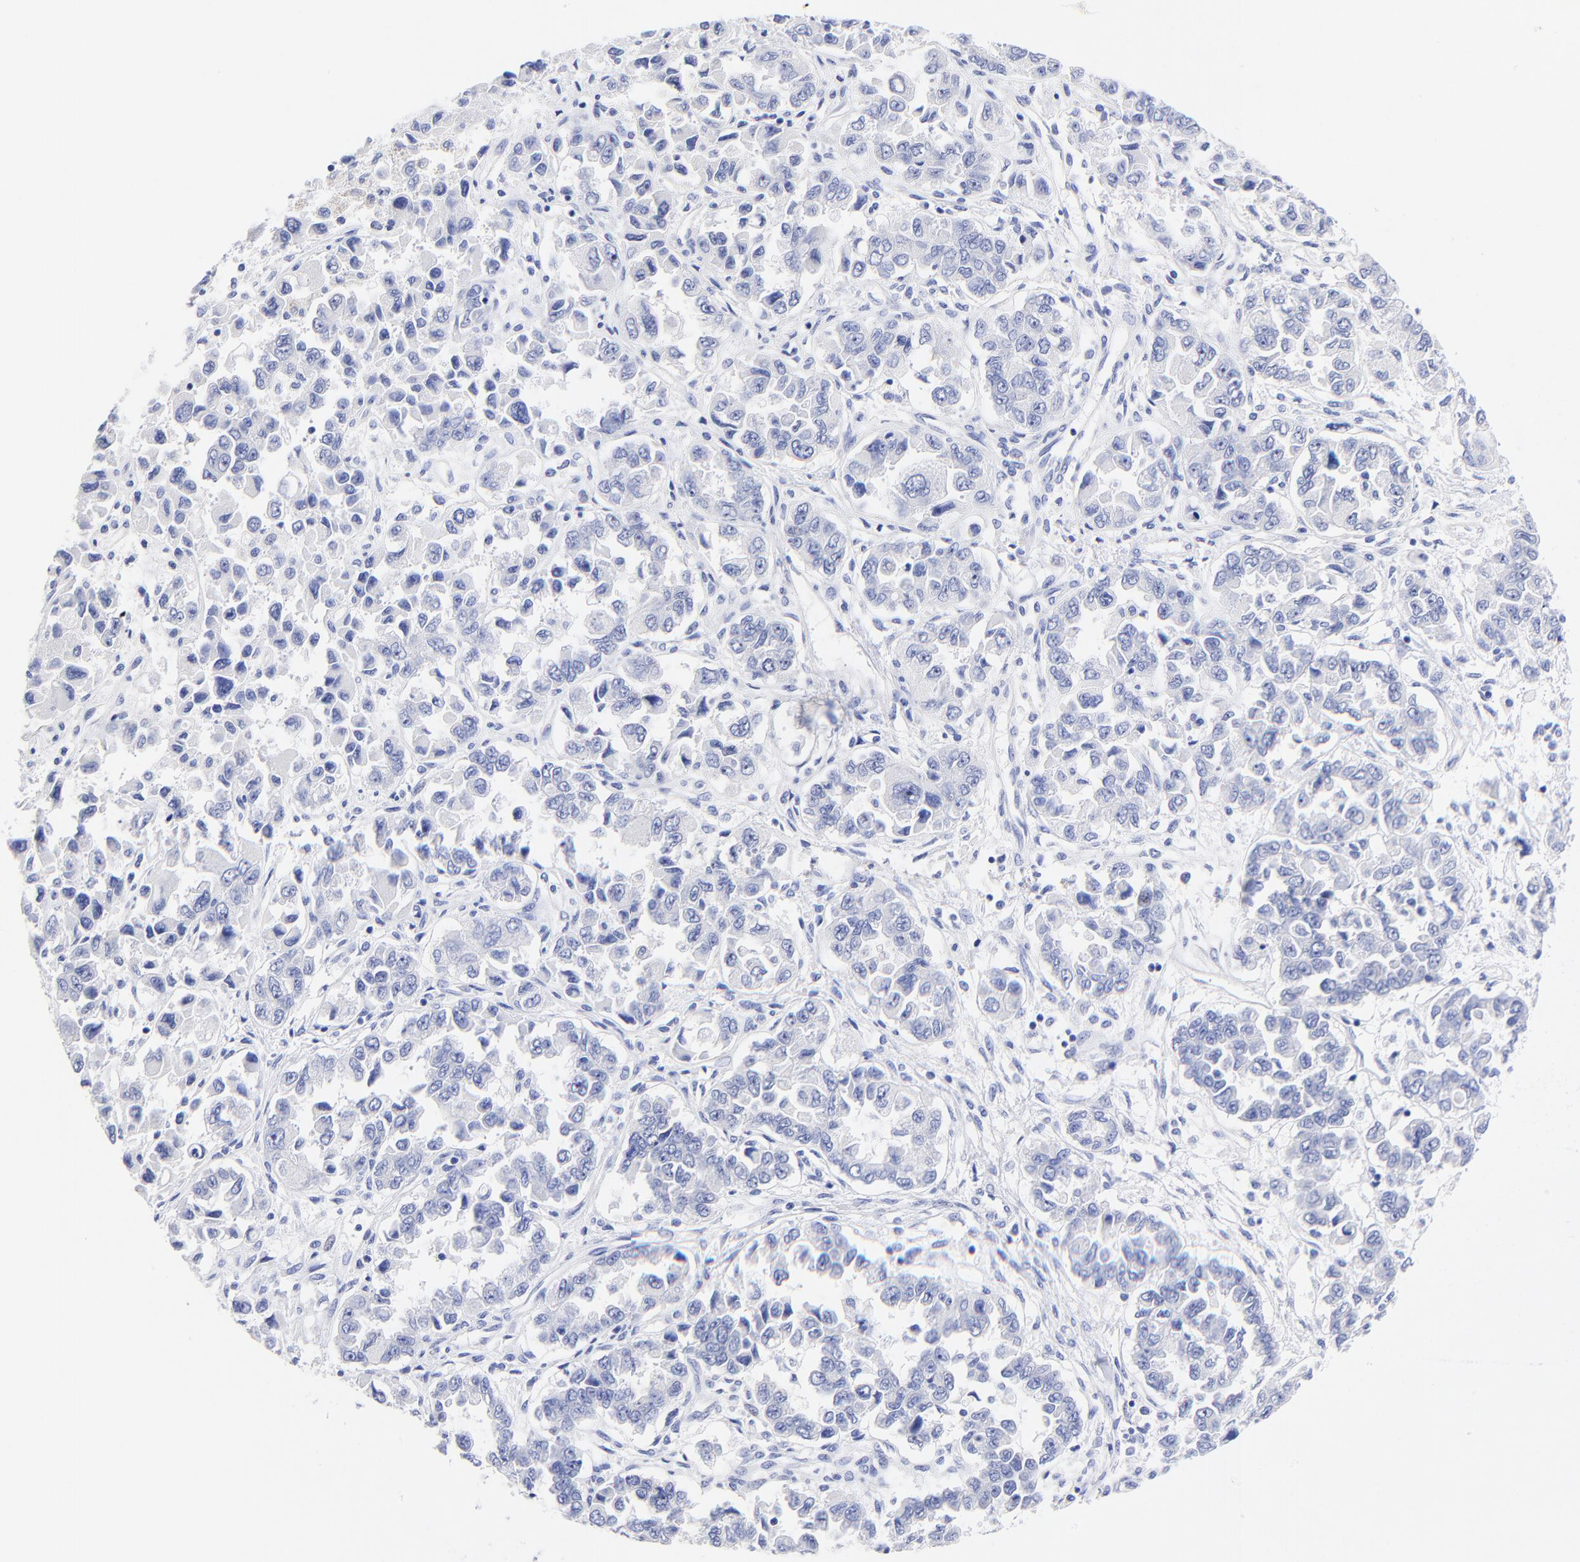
{"staining": {"intensity": "negative", "quantity": "none", "location": "none"}, "tissue": "ovarian cancer", "cell_type": "Tumor cells", "image_type": "cancer", "snomed": [{"axis": "morphology", "description": "Cystadenocarcinoma, serous, NOS"}, {"axis": "topography", "description": "Ovary"}], "caption": "Immunohistochemical staining of serous cystadenocarcinoma (ovarian) reveals no significant positivity in tumor cells.", "gene": "RAB3A", "patient": {"sex": "female", "age": 84}}